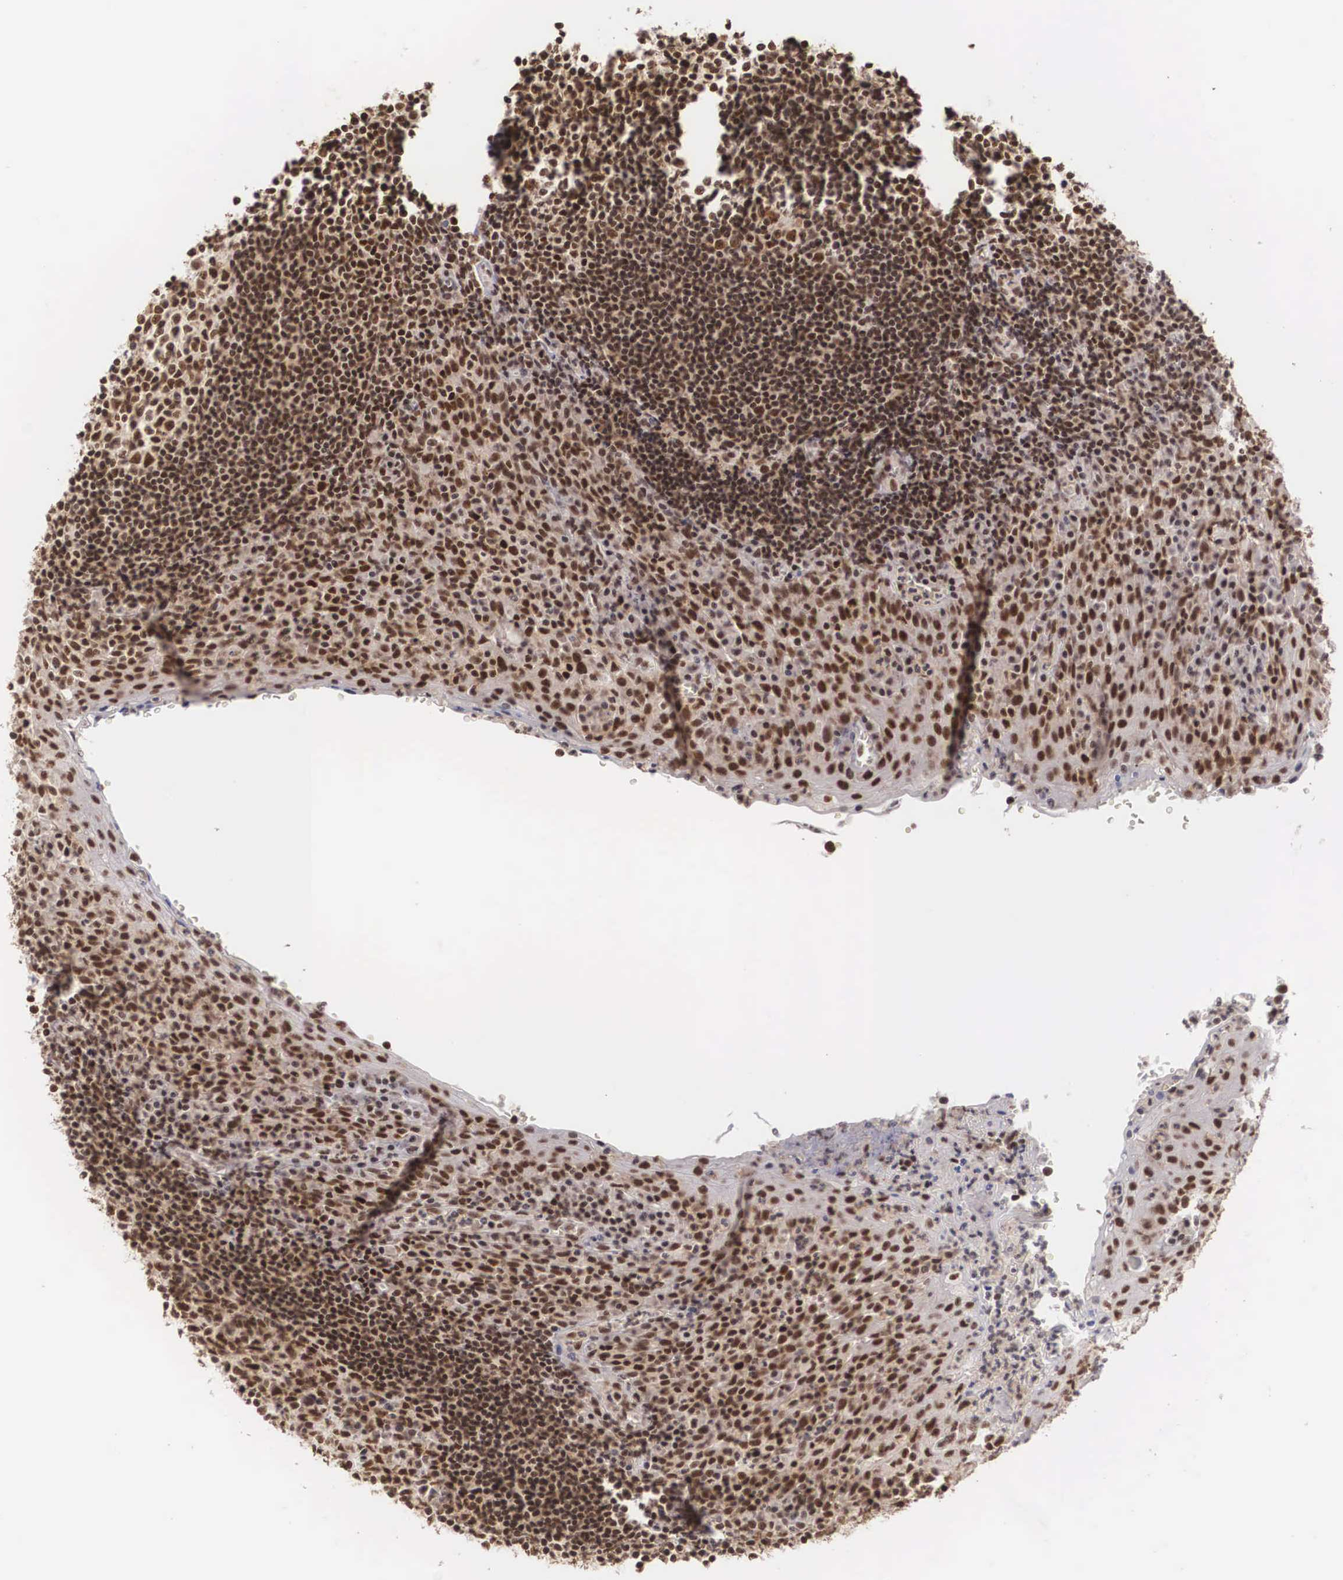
{"staining": {"intensity": "strong", "quantity": ">75%", "location": "nuclear"}, "tissue": "tonsil", "cell_type": "Germinal center cells", "image_type": "normal", "snomed": [{"axis": "morphology", "description": "Normal tissue, NOS"}, {"axis": "topography", "description": "Tonsil"}], "caption": "Immunohistochemistry (IHC) (DAB) staining of normal human tonsil shows strong nuclear protein positivity in approximately >75% of germinal center cells.", "gene": "HTATSF1", "patient": {"sex": "female", "age": 41}}